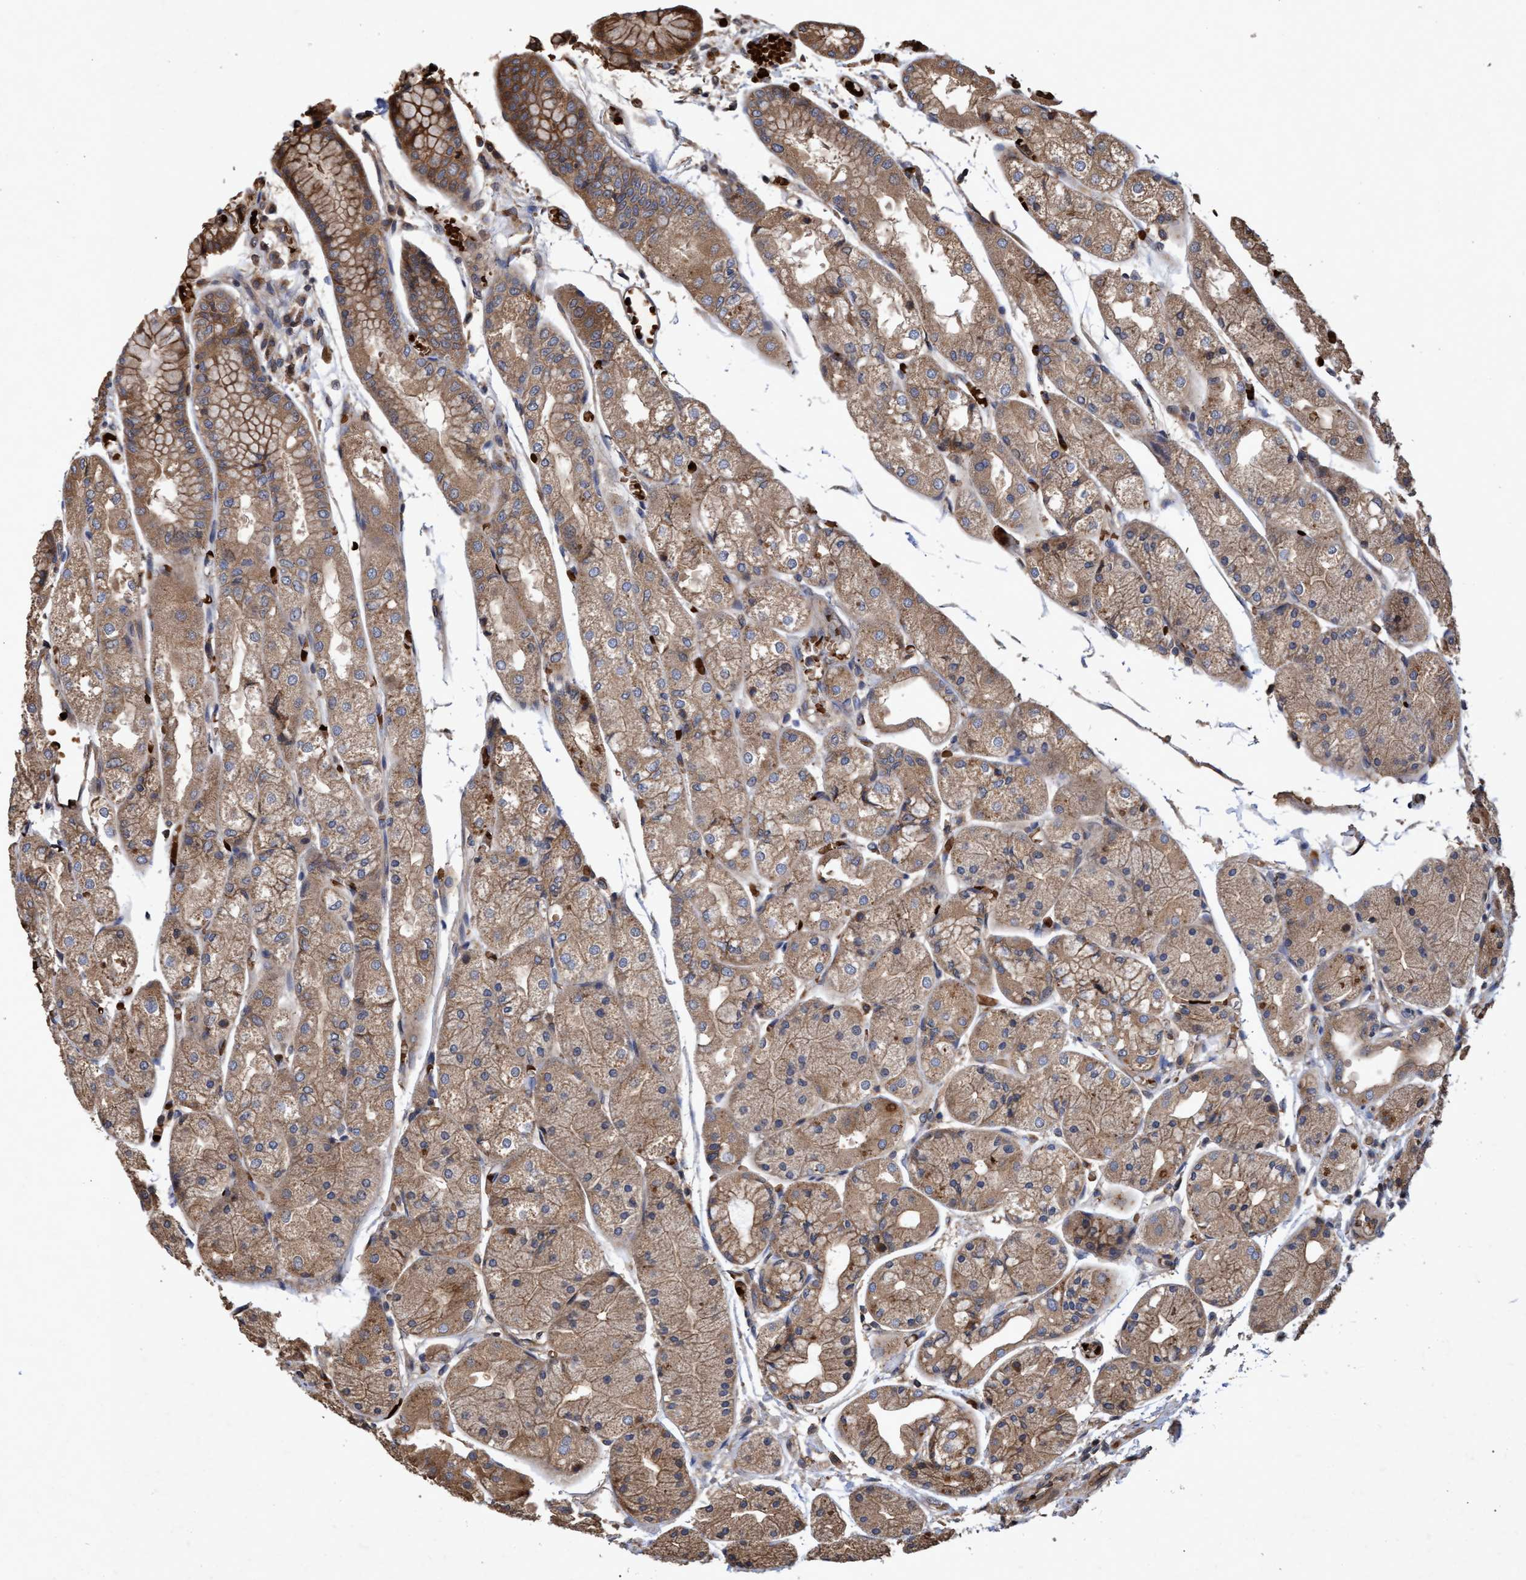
{"staining": {"intensity": "moderate", "quantity": ">75%", "location": "cytoplasmic/membranous"}, "tissue": "stomach", "cell_type": "Glandular cells", "image_type": "normal", "snomed": [{"axis": "morphology", "description": "Normal tissue, NOS"}, {"axis": "topography", "description": "Stomach, upper"}], "caption": "Immunohistochemical staining of unremarkable human stomach displays moderate cytoplasmic/membranous protein positivity in about >75% of glandular cells. The staining is performed using DAB brown chromogen to label protein expression. The nuclei are counter-stained blue using hematoxylin.", "gene": "CHMP6", "patient": {"sex": "male", "age": 72}}